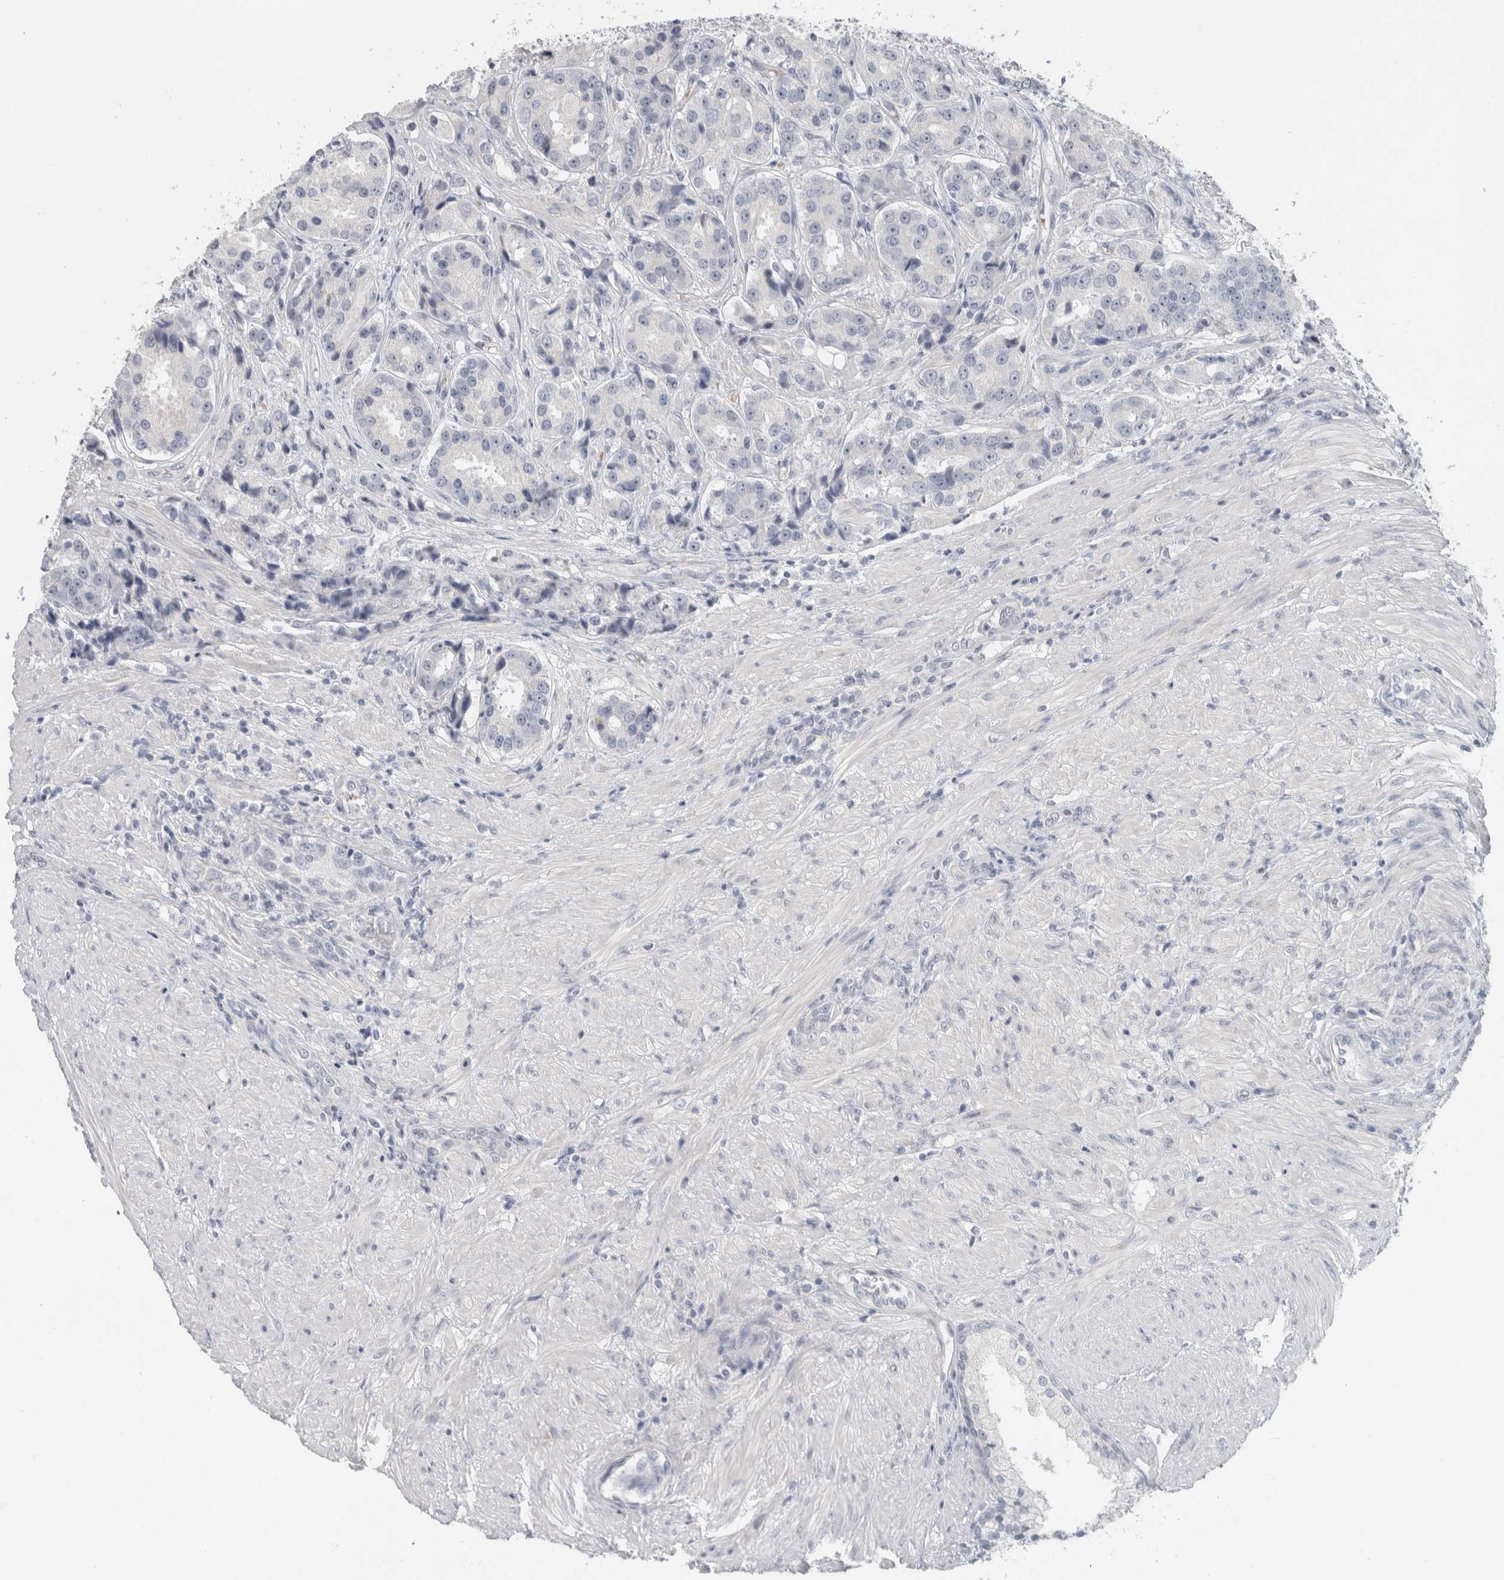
{"staining": {"intensity": "negative", "quantity": "none", "location": "none"}, "tissue": "prostate cancer", "cell_type": "Tumor cells", "image_type": "cancer", "snomed": [{"axis": "morphology", "description": "Adenocarcinoma, High grade"}, {"axis": "topography", "description": "Prostate"}], "caption": "Human prostate cancer stained for a protein using IHC exhibits no staining in tumor cells.", "gene": "FMR1NB", "patient": {"sex": "male", "age": 60}}